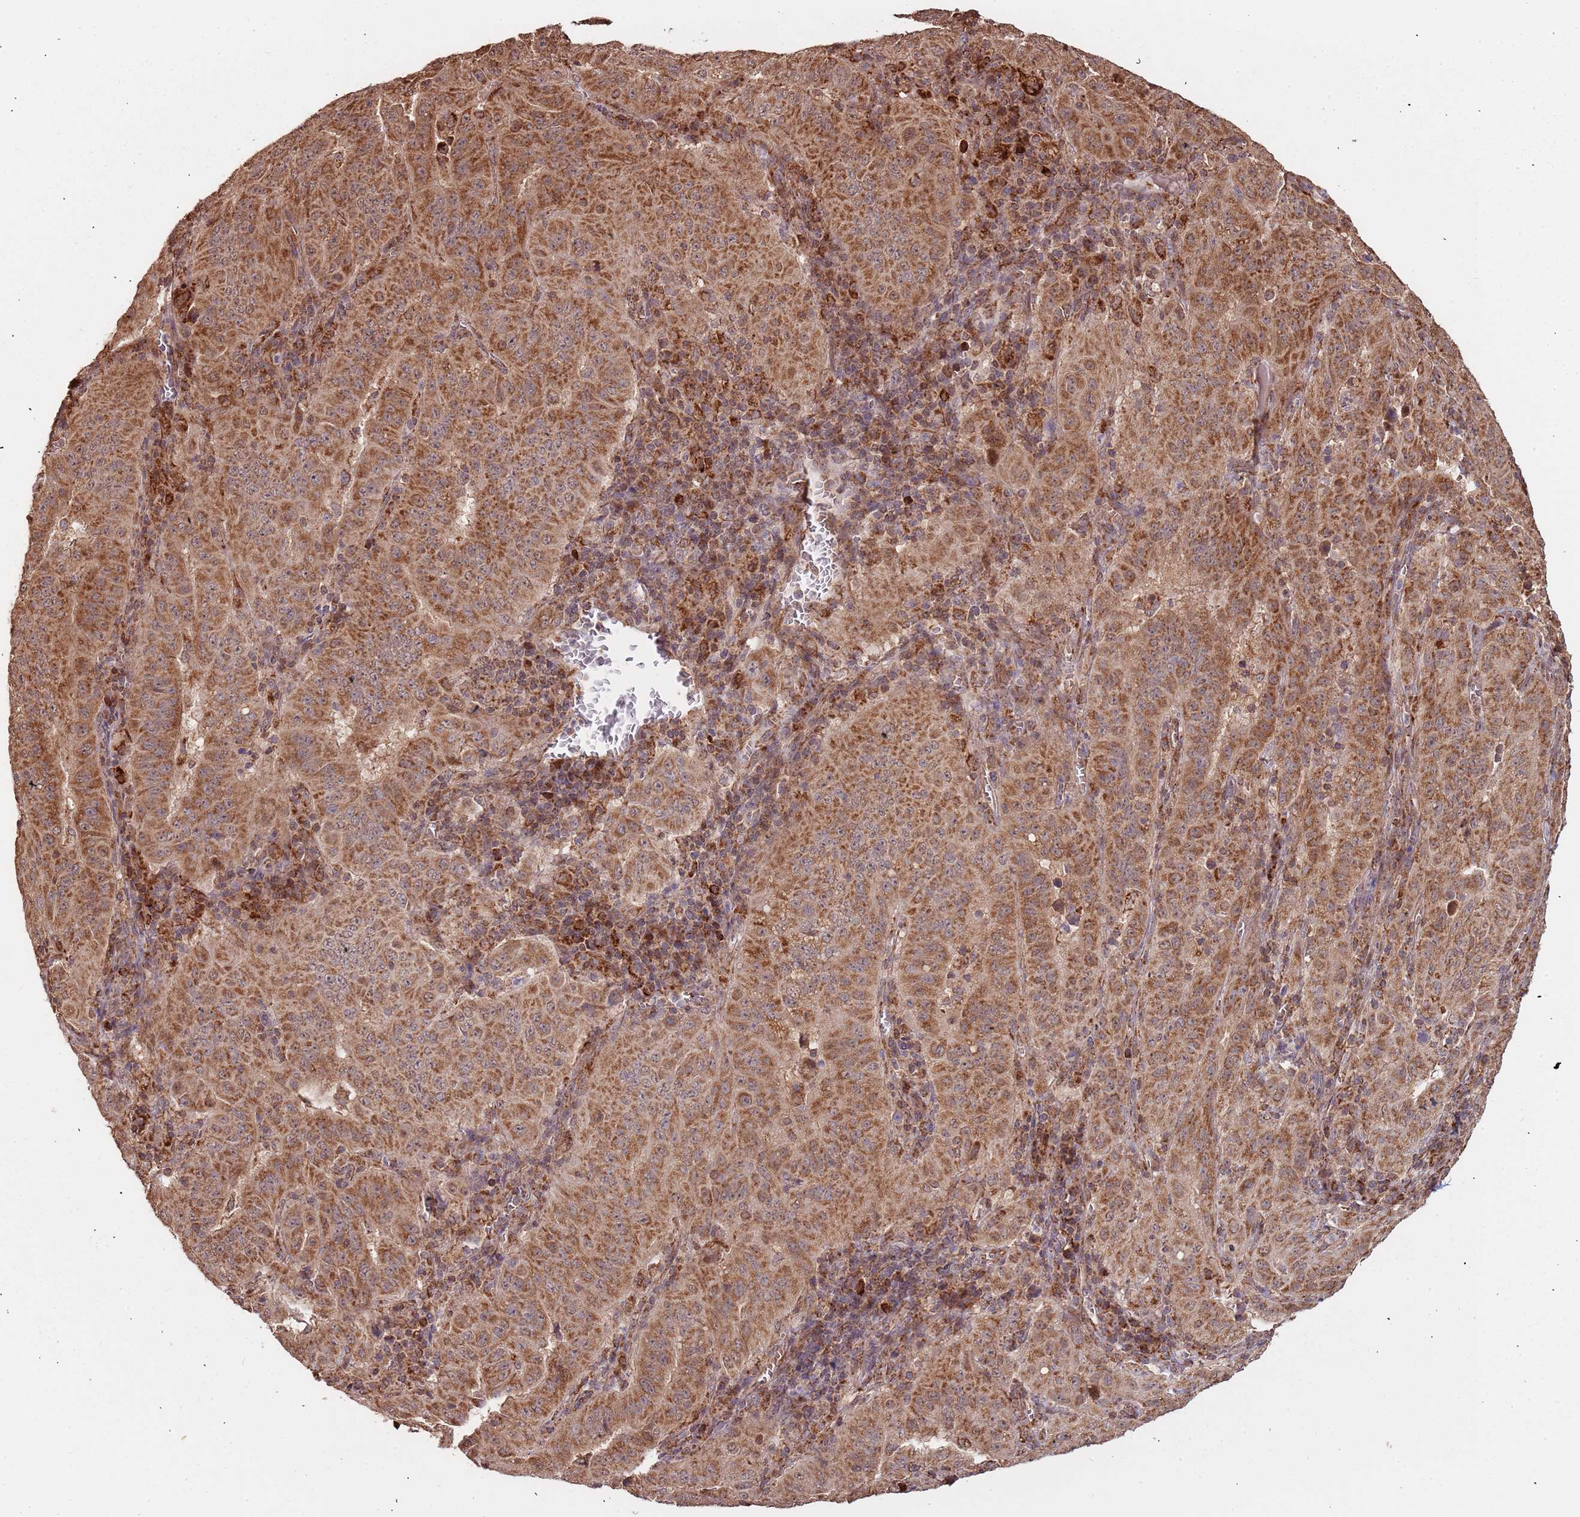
{"staining": {"intensity": "strong", "quantity": ">75%", "location": "cytoplasmic/membranous"}, "tissue": "pancreatic cancer", "cell_type": "Tumor cells", "image_type": "cancer", "snomed": [{"axis": "morphology", "description": "Adenocarcinoma, NOS"}, {"axis": "topography", "description": "Pancreas"}], "caption": "Immunohistochemical staining of human adenocarcinoma (pancreatic) displays strong cytoplasmic/membranous protein expression in about >75% of tumor cells. (DAB (3,3'-diaminobenzidine) = brown stain, brightfield microscopy at high magnification).", "gene": "IL17RD", "patient": {"sex": "male", "age": 63}}